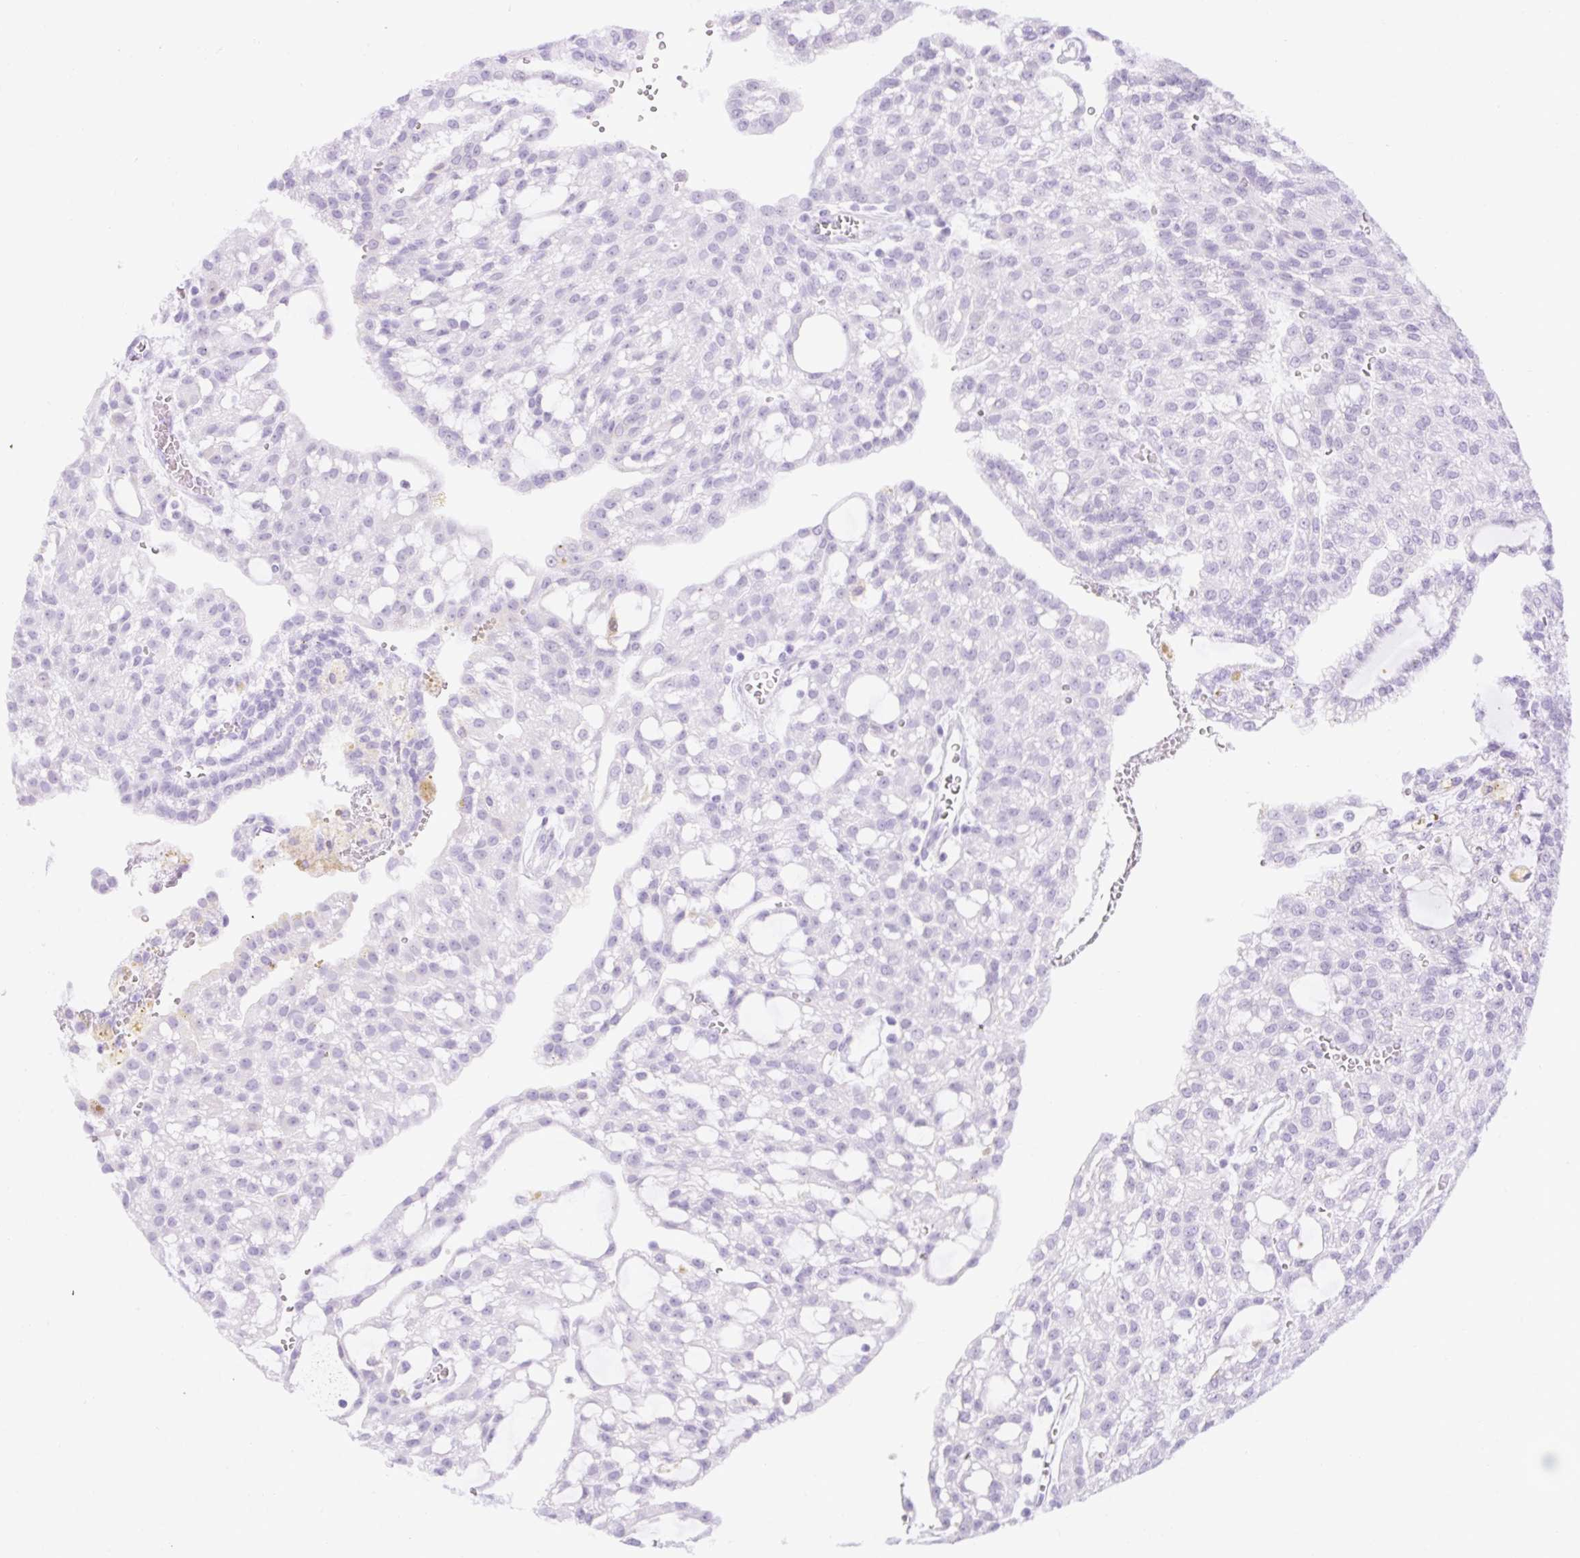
{"staining": {"intensity": "negative", "quantity": "none", "location": "none"}, "tissue": "renal cancer", "cell_type": "Tumor cells", "image_type": "cancer", "snomed": [{"axis": "morphology", "description": "Adenocarcinoma, NOS"}, {"axis": "topography", "description": "Kidney"}], "caption": "IHC histopathology image of neoplastic tissue: human renal adenocarcinoma stained with DAB demonstrates no significant protein positivity in tumor cells.", "gene": "SIGLEC1", "patient": {"sex": "male", "age": 63}}